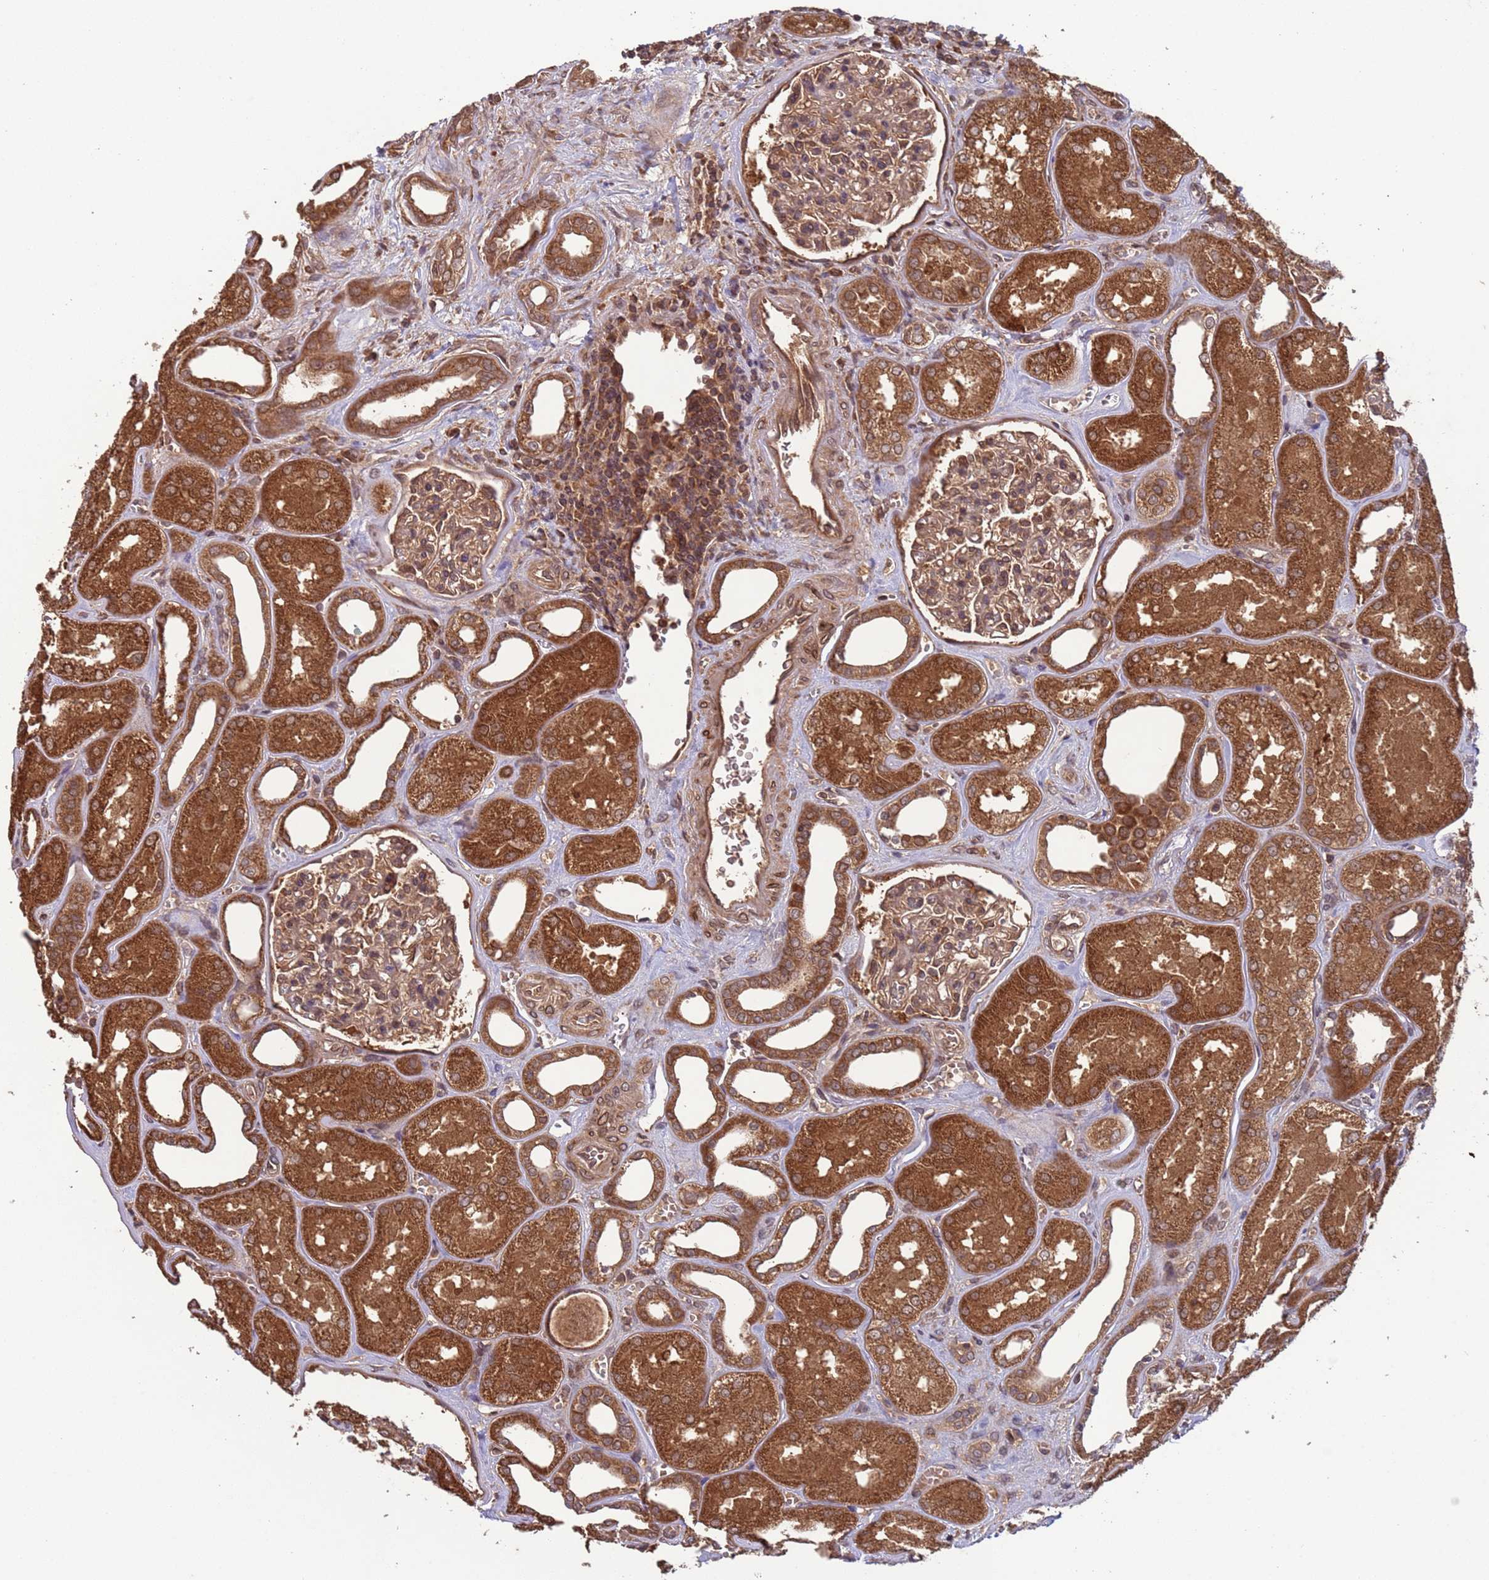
{"staining": {"intensity": "moderate", "quantity": ">75%", "location": "cytoplasmic/membranous"}, "tissue": "kidney", "cell_type": "Cells in glomeruli", "image_type": "normal", "snomed": [{"axis": "morphology", "description": "Normal tissue, NOS"}, {"axis": "morphology", "description": "Adenocarcinoma, NOS"}, {"axis": "topography", "description": "Kidney"}], "caption": "Cells in glomeruli display medium levels of moderate cytoplasmic/membranous expression in about >75% of cells in unremarkable kidney.", "gene": "ERI1", "patient": {"sex": "female", "age": 68}}